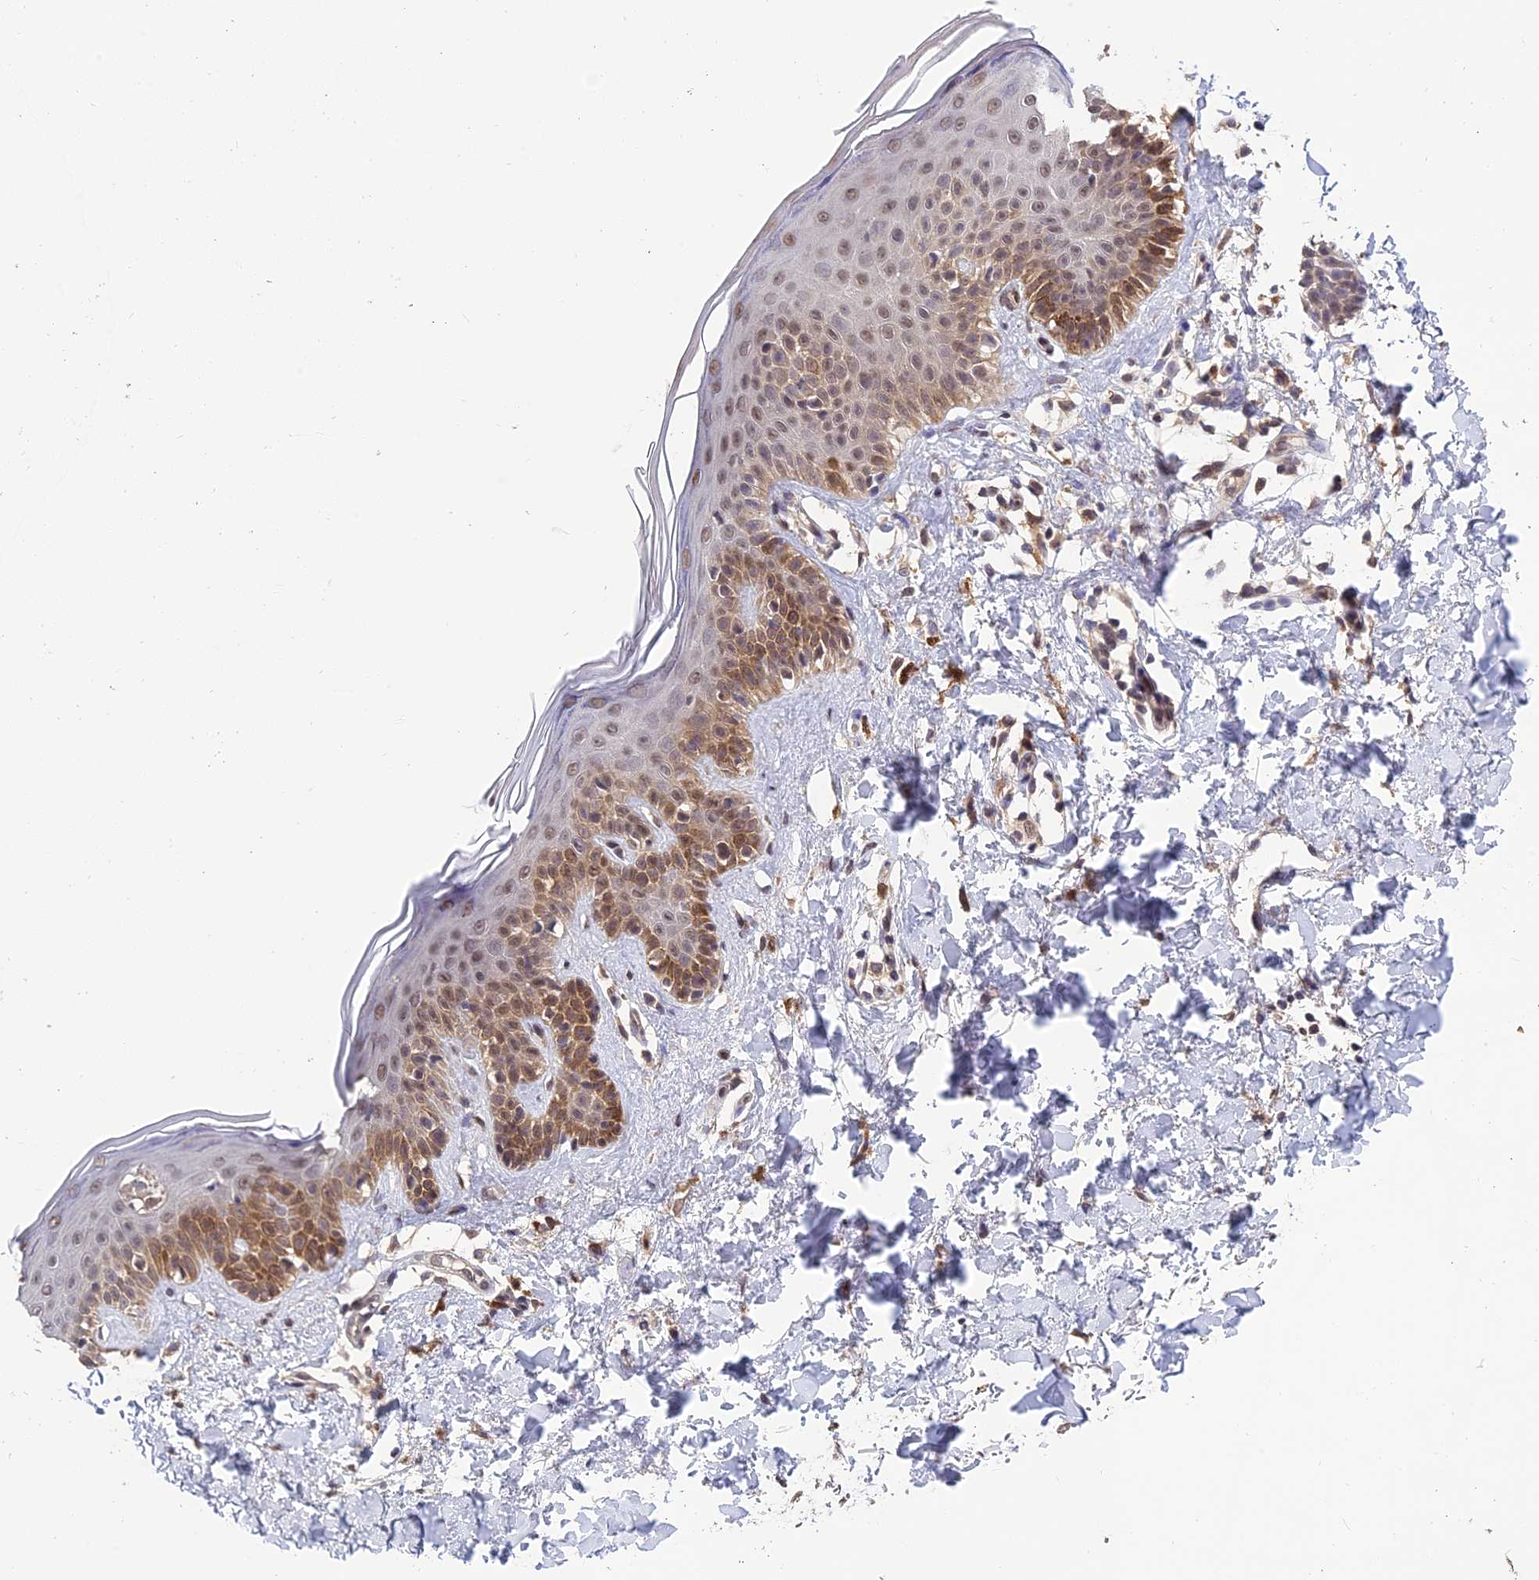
{"staining": {"intensity": "weak", "quantity": ">75%", "location": "cytoplasmic/membranous"}, "tissue": "skin", "cell_type": "Fibroblasts", "image_type": "normal", "snomed": [{"axis": "morphology", "description": "Normal tissue, NOS"}, {"axis": "topography", "description": "Skin"}], "caption": "IHC staining of unremarkable skin, which shows low levels of weak cytoplasmic/membranous expression in about >75% of fibroblasts indicating weak cytoplasmic/membranous protein expression. The staining was performed using DAB (3,3'-diaminobenzidine) (brown) for protein detection and nuclei were counterstained in hematoxylin (blue).", "gene": "MNS1", "patient": {"sex": "female", "age": 58}}